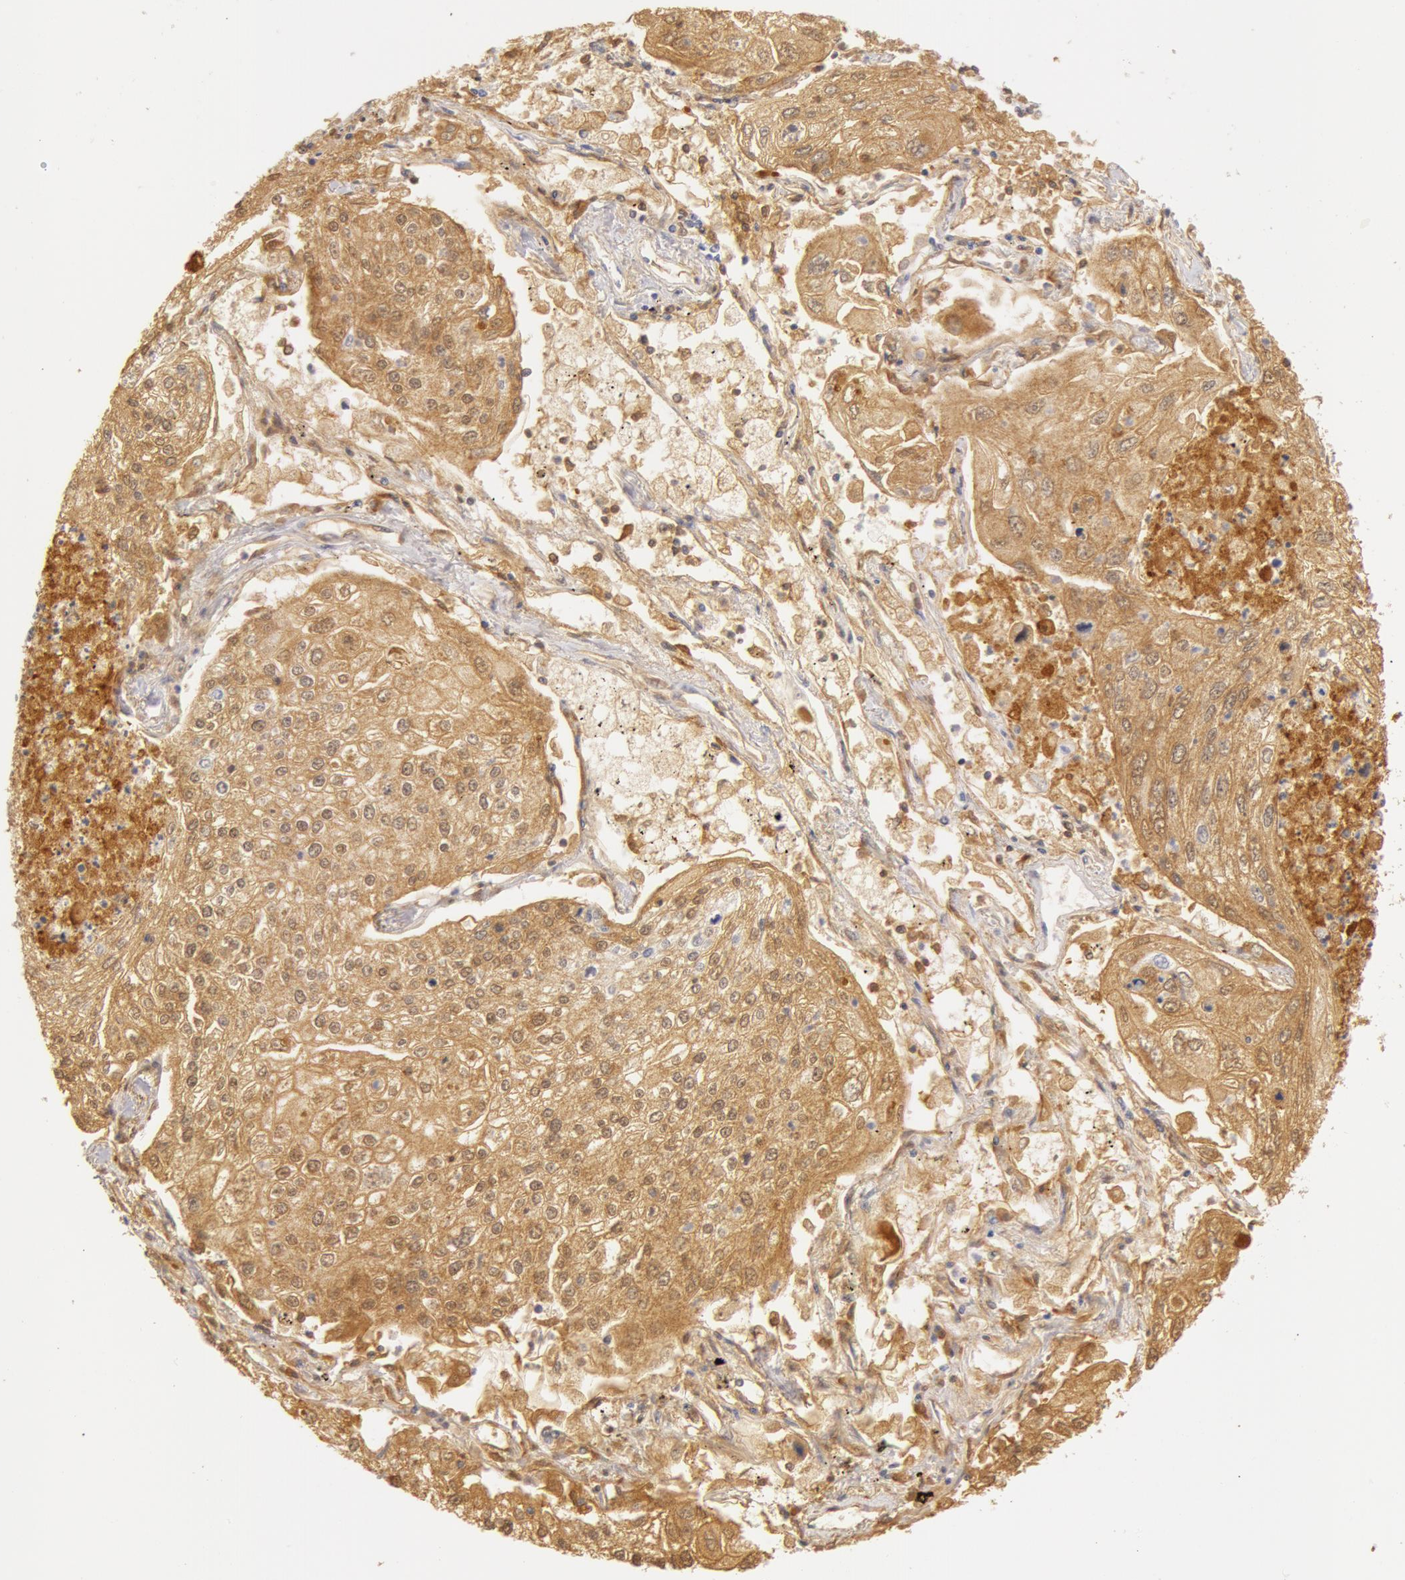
{"staining": {"intensity": "weak", "quantity": ">75%", "location": "cytoplasmic/membranous"}, "tissue": "lung cancer", "cell_type": "Tumor cells", "image_type": "cancer", "snomed": [{"axis": "morphology", "description": "Squamous cell carcinoma, NOS"}, {"axis": "topography", "description": "Lung"}], "caption": "Weak cytoplasmic/membranous positivity is seen in approximately >75% of tumor cells in lung cancer (squamous cell carcinoma).", "gene": "GC", "patient": {"sex": "male", "age": 75}}